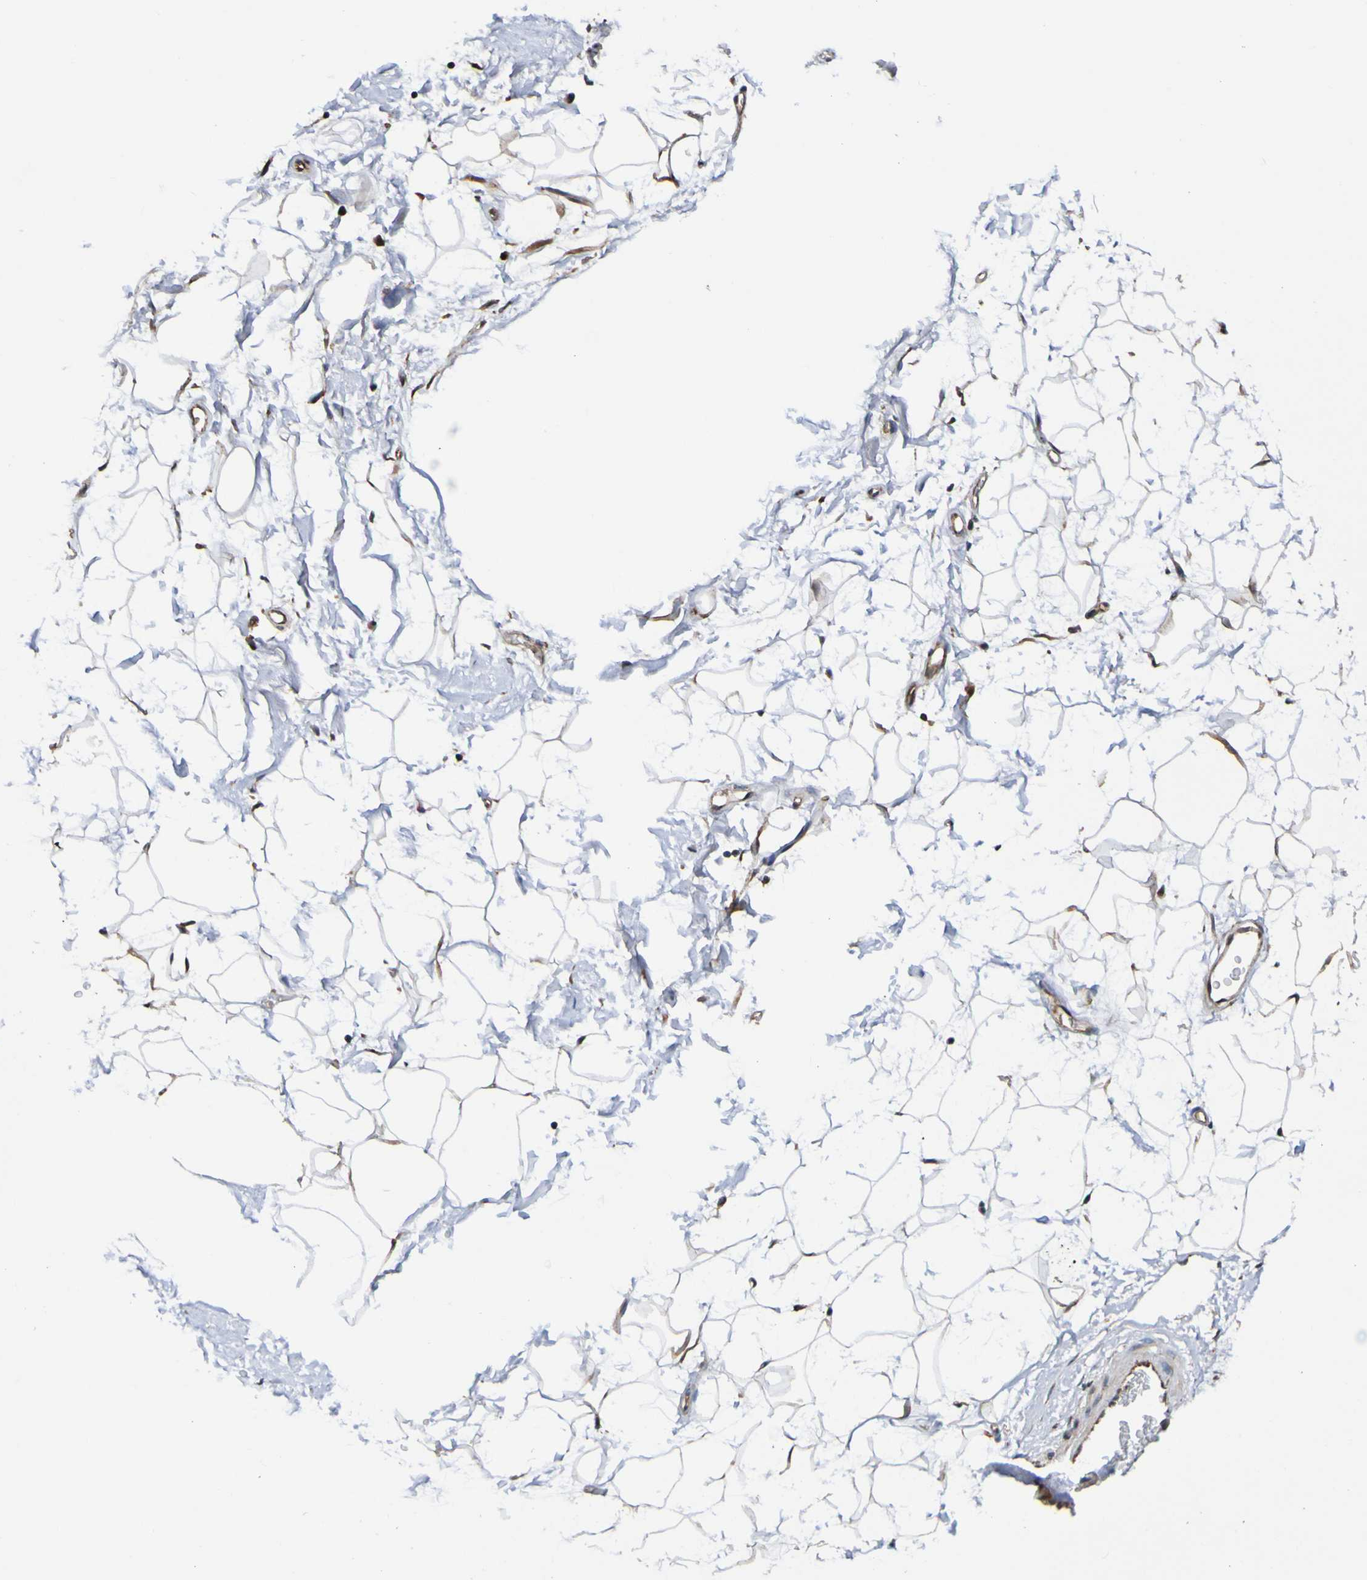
{"staining": {"intensity": "moderate", "quantity": ">75%", "location": "cytoplasmic/membranous"}, "tissue": "adipose tissue", "cell_type": "Adipocytes", "image_type": "normal", "snomed": [{"axis": "morphology", "description": "Normal tissue, NOS"}, {"axis": "topography", "description": "Soft tissue"}], "caption": "Immunohistochemical staining of unremarkable human adipose tissue demonstrates moderate cytoplasmic/membranous protein staining in approximately >75% of adipocytes.", "gene": "AXIN1", "patient": {"sex": "male", "age": 72}}